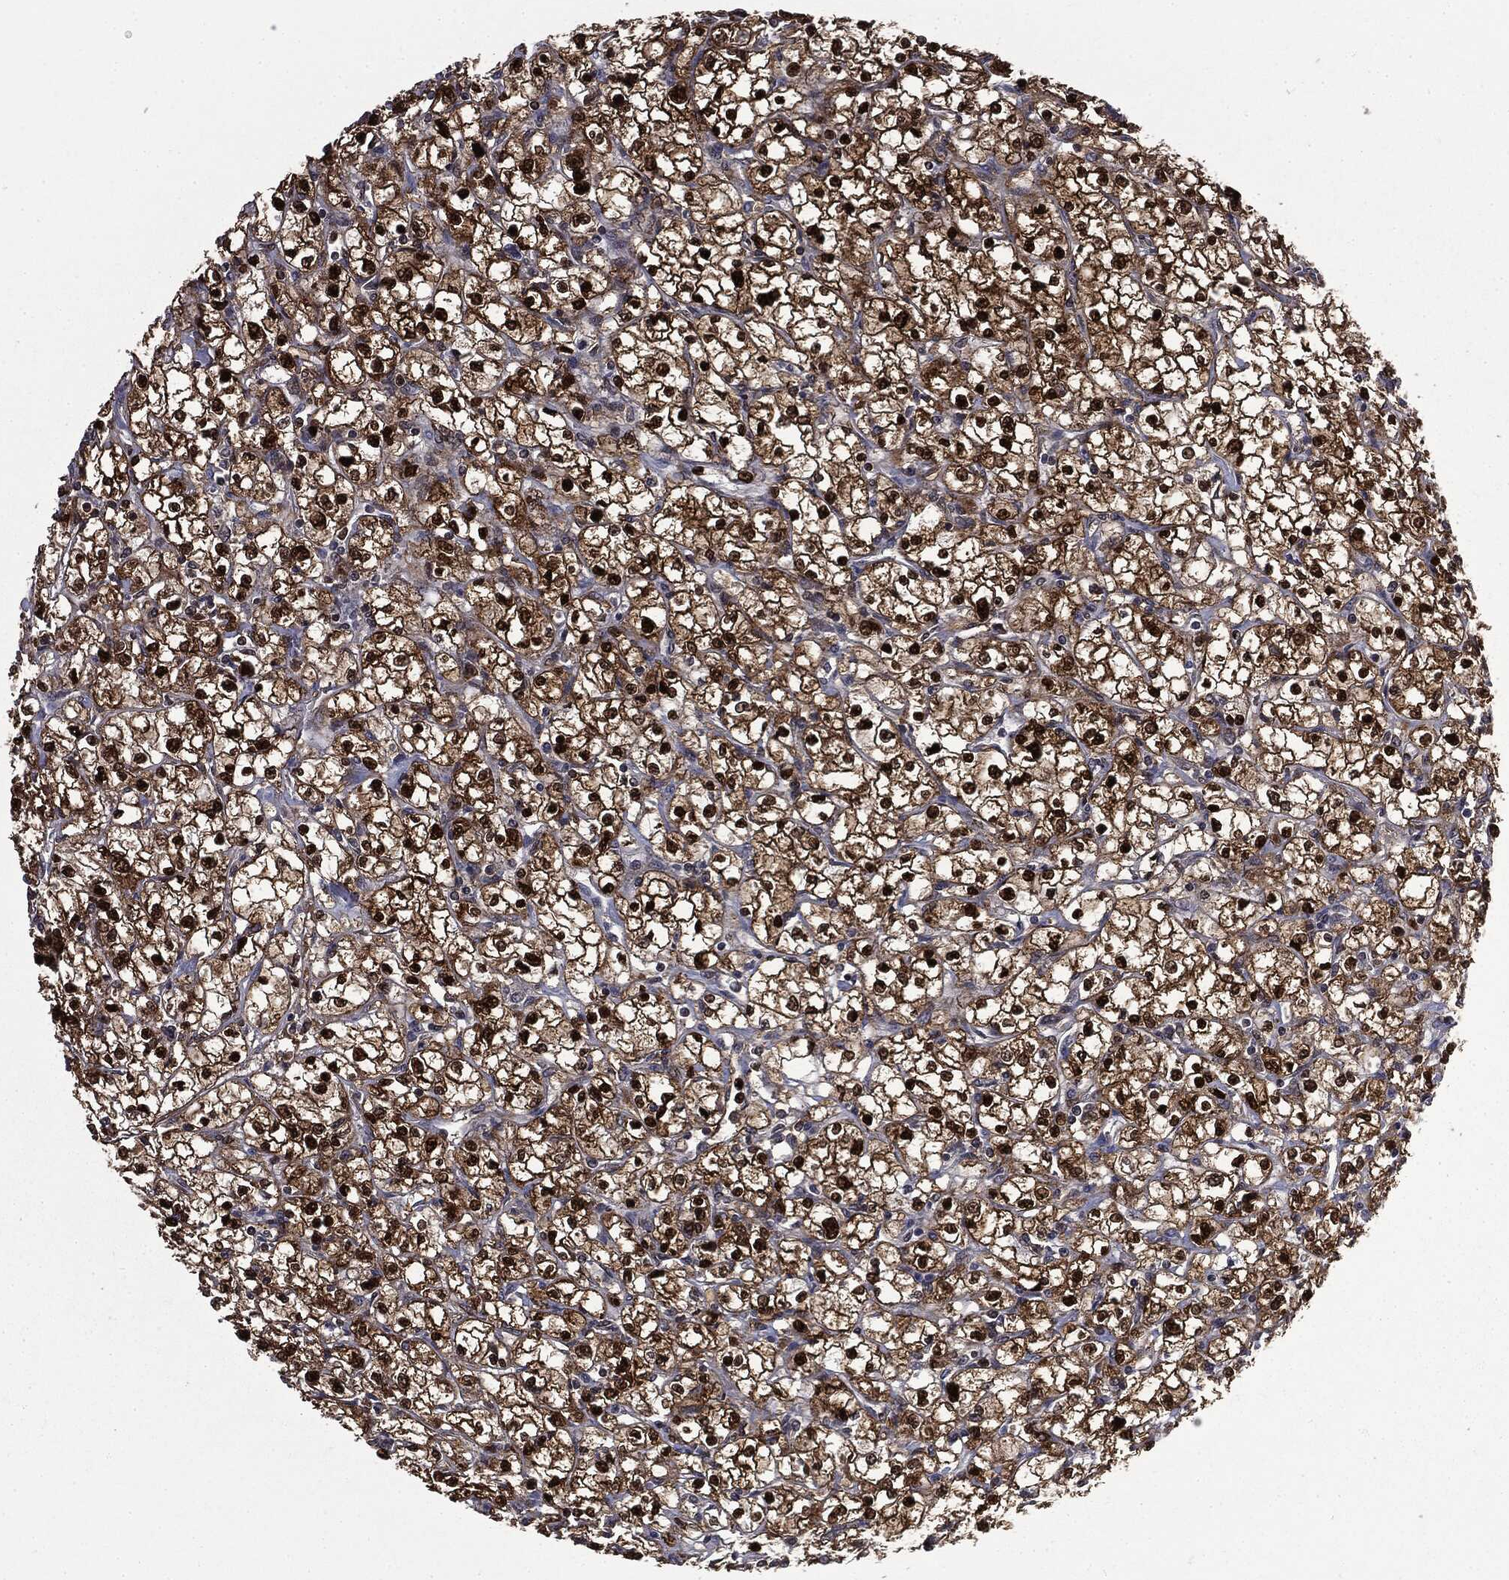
{"staining": {"intensity": "strong", "quantity": ">75%", "location": "cytoplasmic/membranous,nuclear"}, "tissue": "renal cancer", "cell_type": "Tumor cells", "image_type": "cancer", "snomed": [{"axis": "morphology", "description": "Adenocarcinoma, NOS"}, {"axis": "topography", "description": "Kidney"}], "caption": "Protein expression by IHC shows strong cytoplasmic/membranous and nuclear positivity in about >75% of tumor cells in renal cancer (adenocarcinoma). The staining was performed using DAB (3,3'-diaminobenzidine) to visualize the protein expression in brown, while the nuclei were stained in blue with hematoxylin (Magnification: 20x).", "gene": "GPI", "patient": {"sex": "male", "age": 67}}